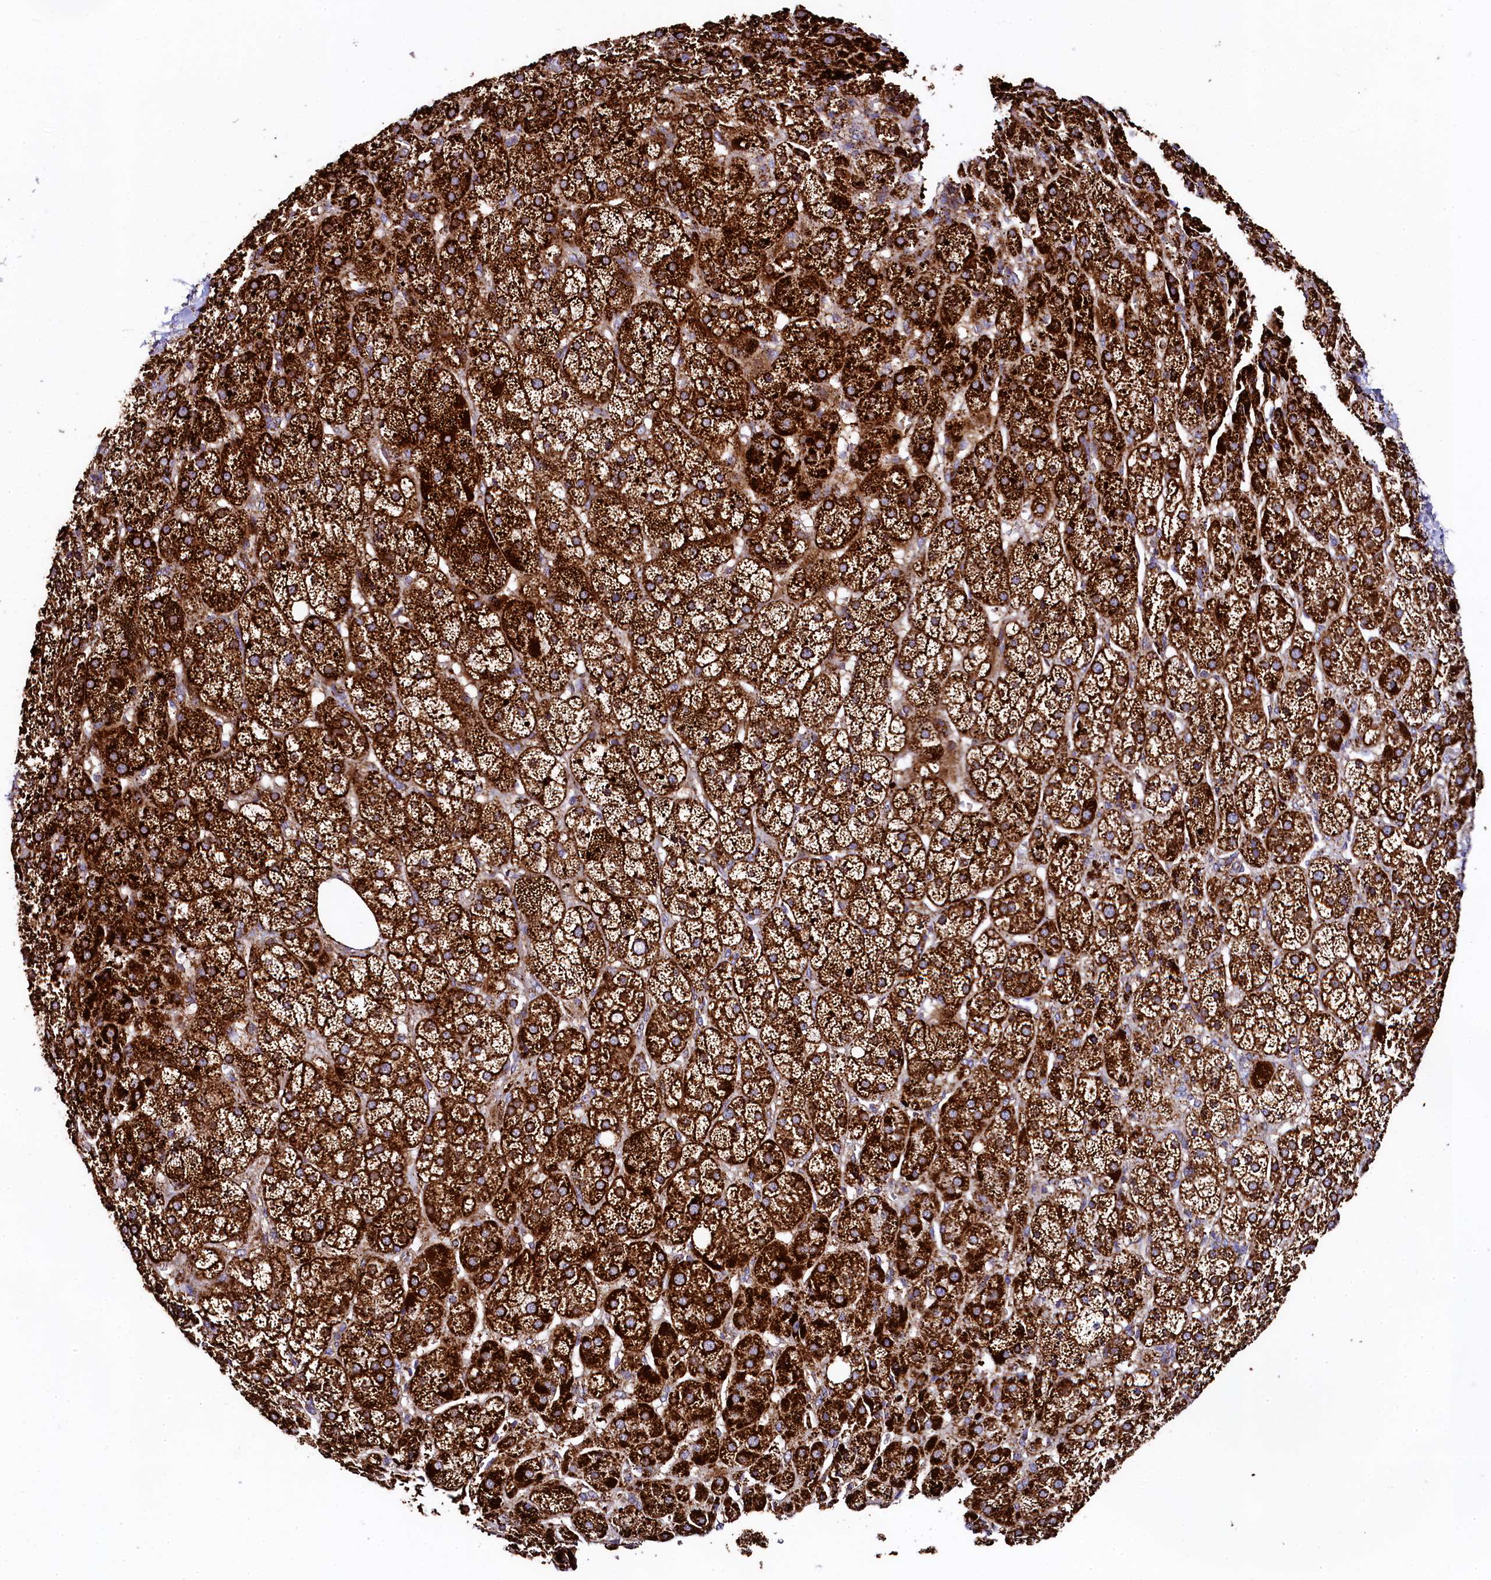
{"staining": {"intensity": "strong", "quantity": ">75%", "location": "cytoplasmic/membranous"}, "tissue": "adrenal gland", "cell_type": "Glandular cells", "image_type": "normal", "snomed": [{"axis": "morphology", "description": "Normal tissue, NOS"}, {"axis": "topography", "description": "Adrenal gland"}], "caption": "IHC photomicrograph of normal adrenal gland stained for a protein (brown), which reveals high levels of strong cytoplasmic/membranous staining in approximately >75% of glandular cells.", "gene": "CLYBL", "patient": {"sex": "female", "age": 57}}